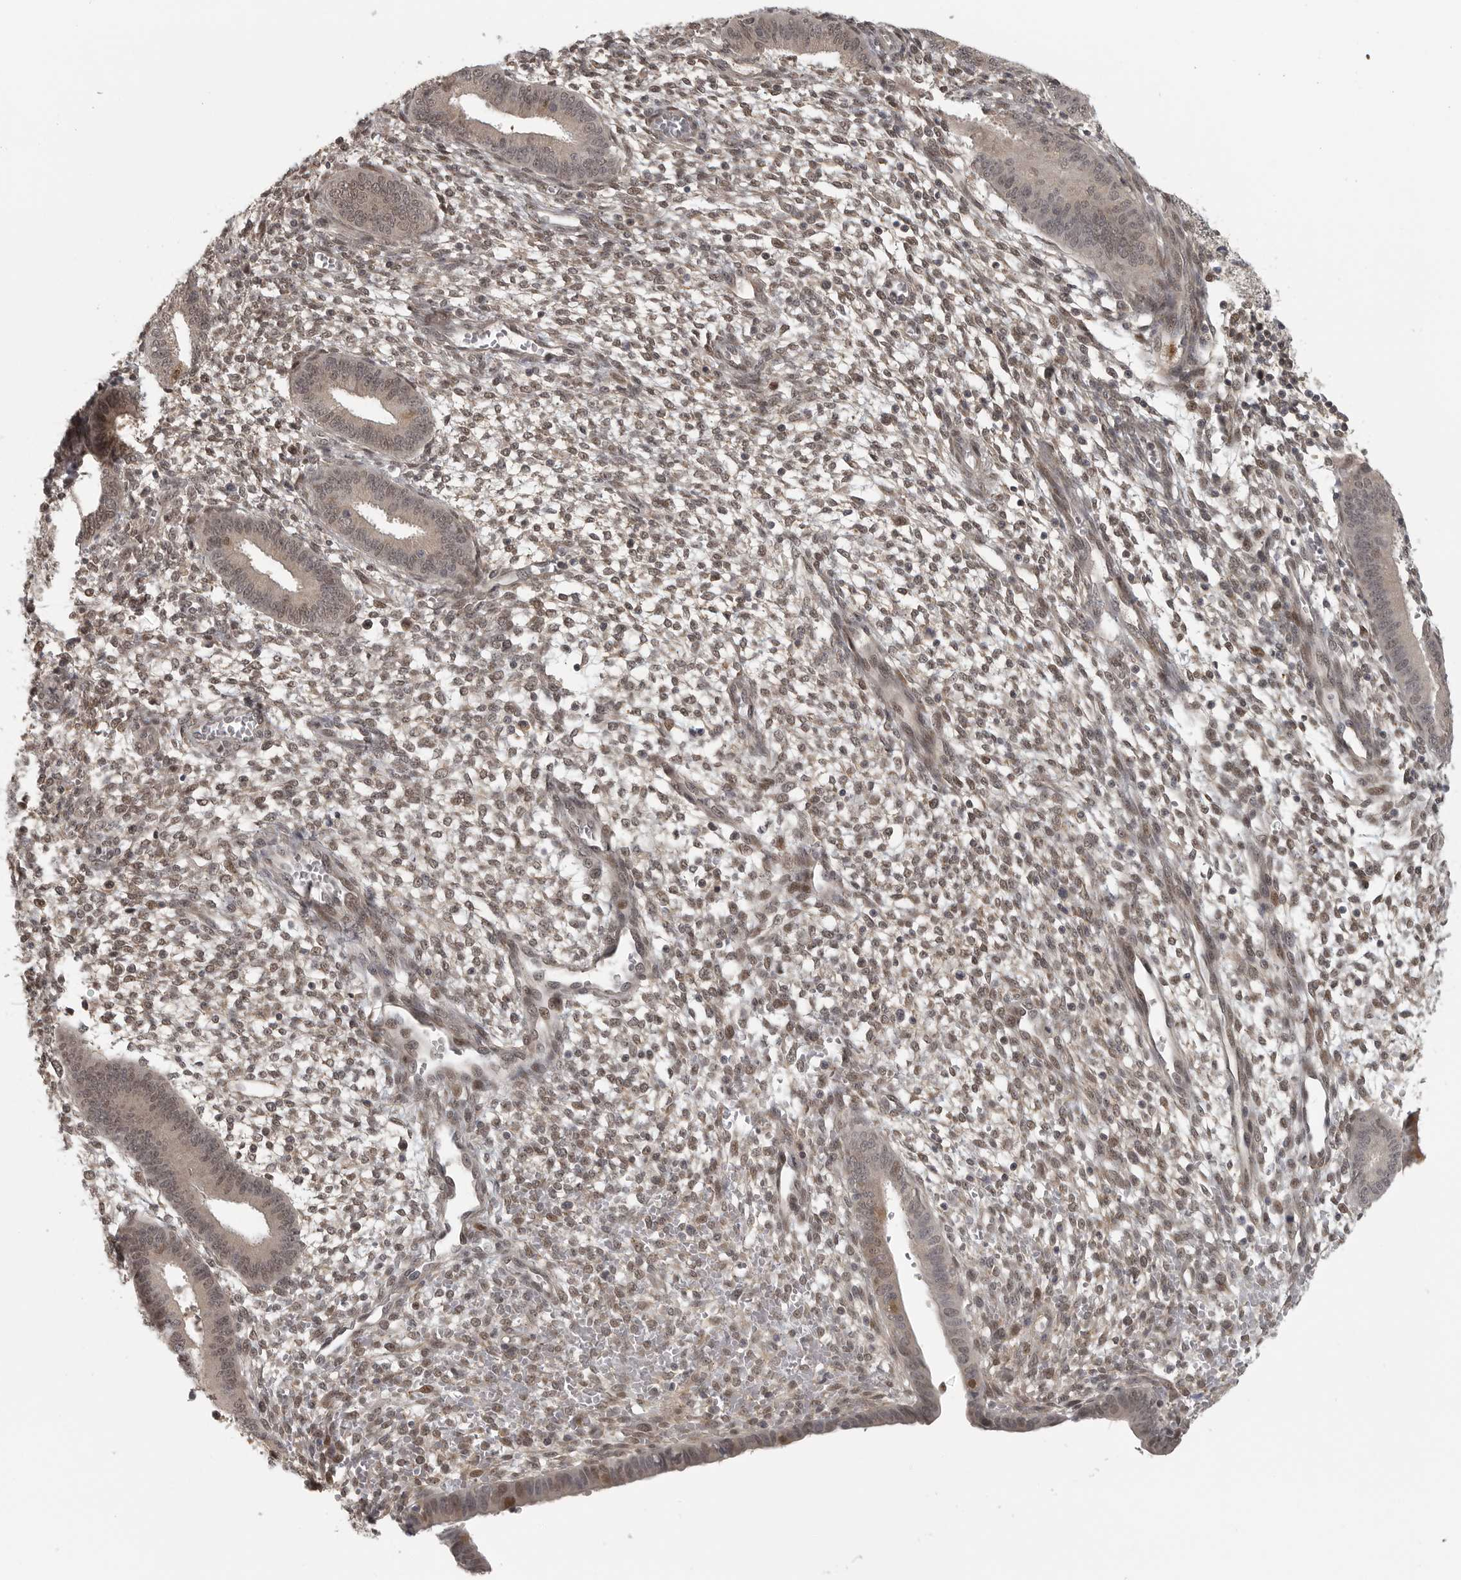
{"staining": {"intensity": "moderate", "quantity": "25%-75%", "location": "nuclear"}, "tissue": "endometrium", "cell_type": "Cells in endometrial stroma", "image_type": "normal", "snomed": [{"axis": "morphology", "description": "Normal tissue, NOS"}, {"axis": "topography", "description": "Endometrium"}], "caption": "An image of human endometrium stained for a protein exhibits moderate nuclear brown staining in cells in endometrial stroma. (DAB (3,3'-diaminobenzidine) IHC with brightfield microscopy, high magnification).", "gene": "UROD", "patient": {"sex": "female", "age": 46}}